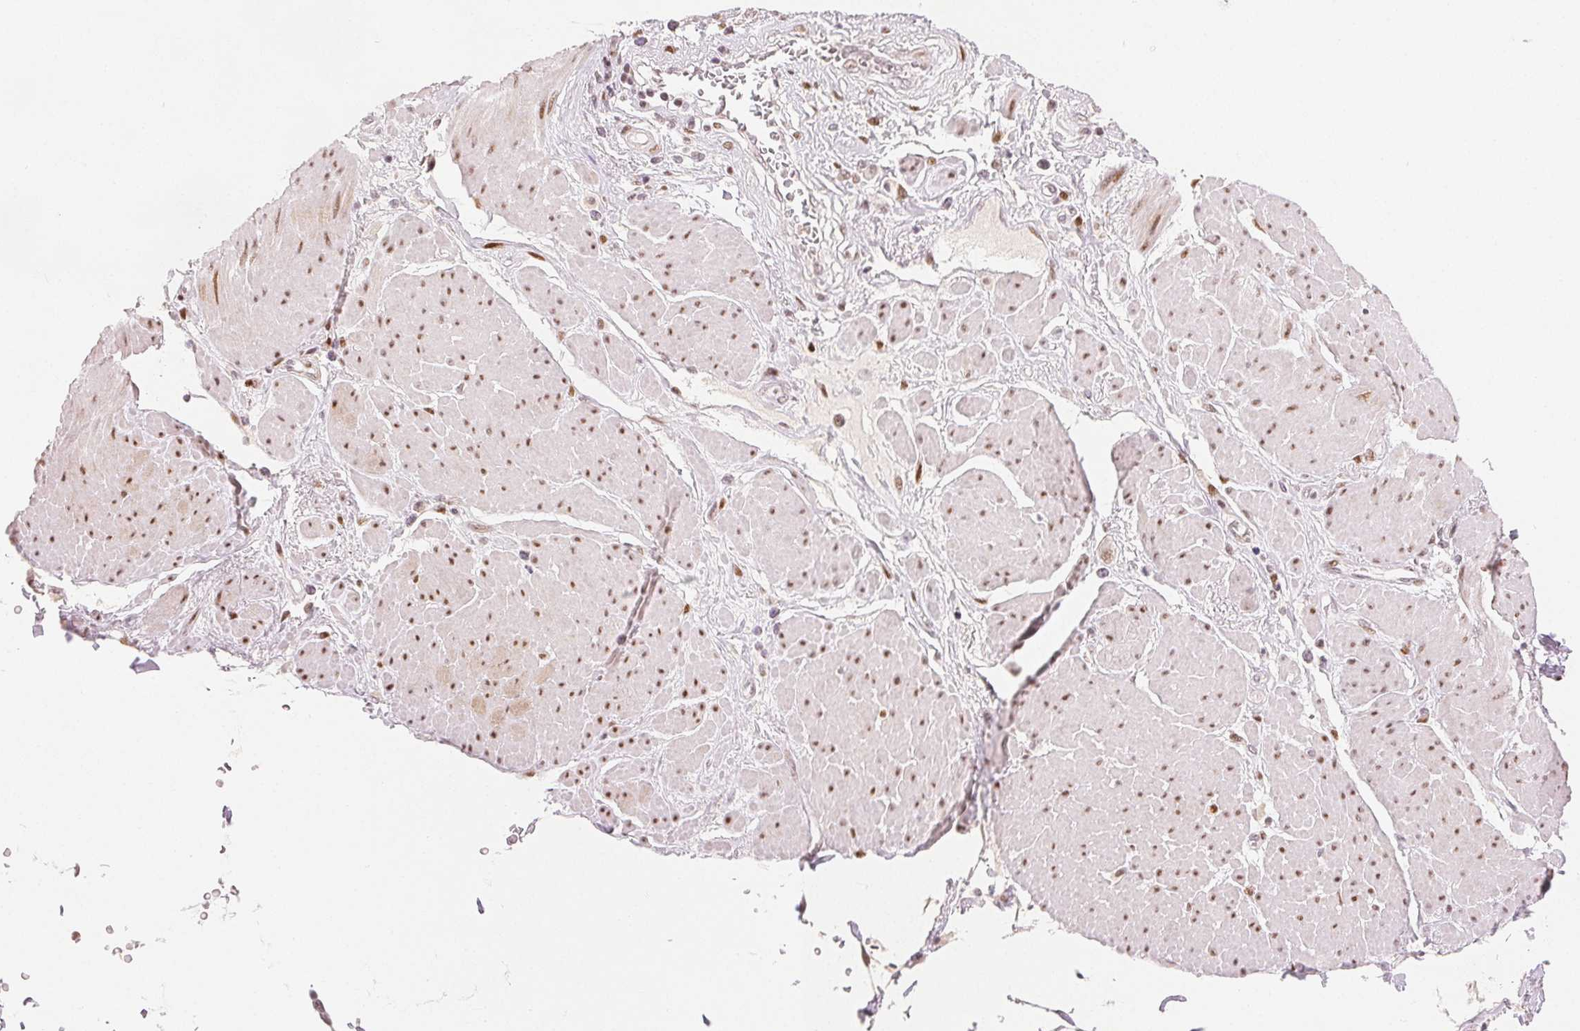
{"staining": {"intensity": "moderate", "quantity": ">75%", "location": "nuclear"}, "tissue": "adipose tissue", "cell_type": "Adipocytes", "image_type": "normal", "snomed": [{"axis": "morphology", "description": "Normal tissue, NOS"}, {"axis": "topography", "description": "Vagina"}, {"axis": "topography", "description": "Peripheral nerve tissue"}], "caption": "Human adipose tissue stained for a protein (brown) shows moderate nuclear positive staining in approximately >75% of adipocytes.", "gene": "ZNF703", "patient": {"sex": "female", "age": 71}}